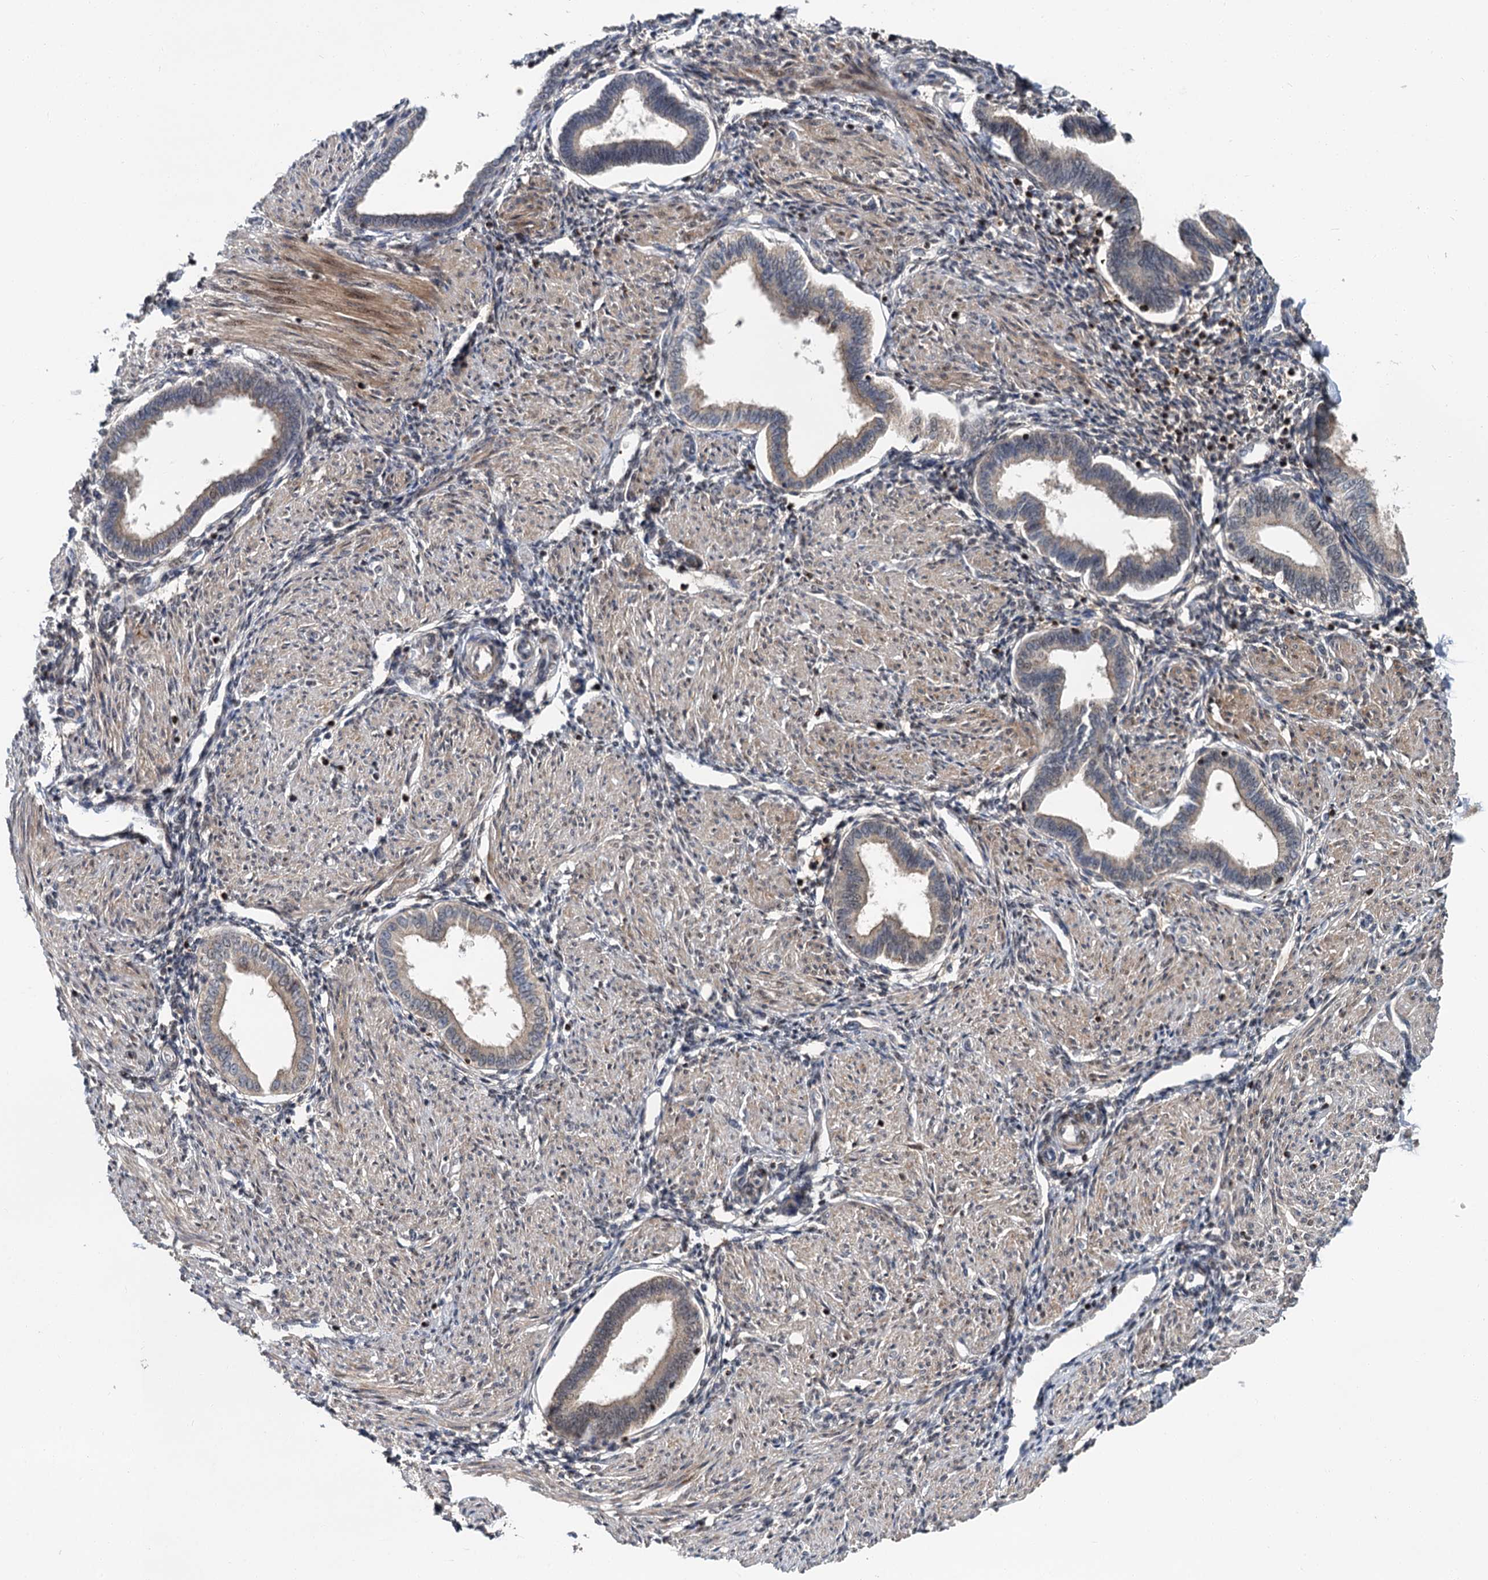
{"staining": {"intensity": "moderate", "quantity": "<25%", "location": "nuclear"}, "tissue": "endometrium", "cell_type": "Cells in endometrial stroma", "image_type": "normal", "snomed": [{"axis": "morphology", "description": "Normal tissue, NOS"}, {"axis": "topography", "description": "Endometrium"}], "caption": "Endometrium was stained to show a protein in brown. There is low levels of moderate nuclear positivity in approximately <25% of cells in endometrial stroma. Using DAB (3,3'-diaminobenzidine) (brown) and hematoxylin (blue) stains, captured at high magnification using brightfield microscopy.", "gene": "MBD6", "patient": {"sex": "female", "age": 53}}